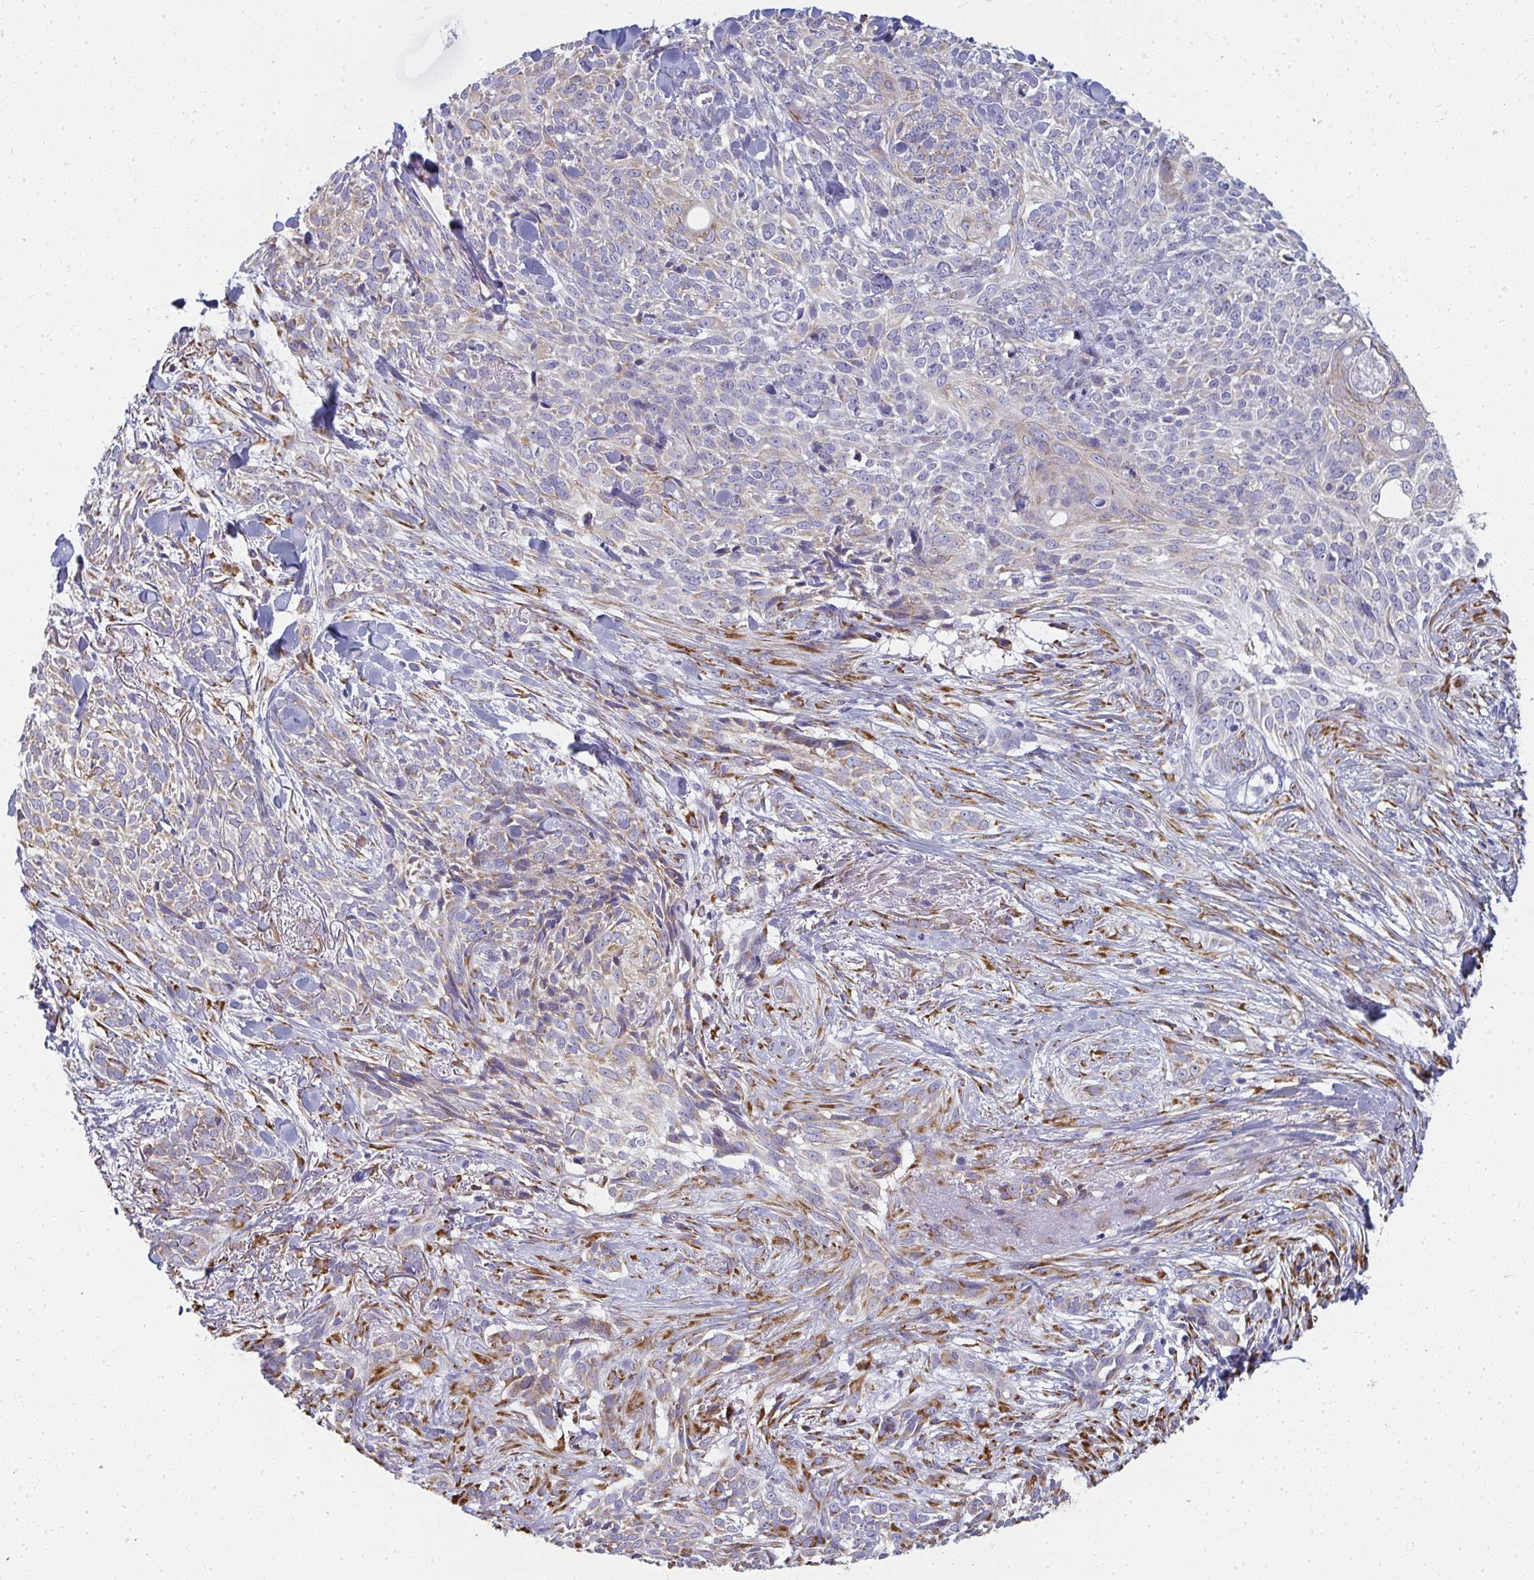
{"staining": {"intensity": "moderate", "quantity": "<25%", "location": "cytoplasmic/membranous"}, "tissue": "skin cancer", "cell_type": "Tumor cells", "image_type": "cancer", "snomed": [{"axis": "morphology", "description": "Basal cell carcinoma"}, {"axis": "topography", "description": "Skin"}, {"axis": "topography", "description": "Skin of face"}], "caption": "Skin cancer (basal cell carcinoma) tissue demonstrates moderate cytoplasmic/membranous expression in approximately <25% of tumor cells, visualized by immunohistochemistry.", "gene": "SHROOM1", "patient": {"sex": "female", "age": 90}}